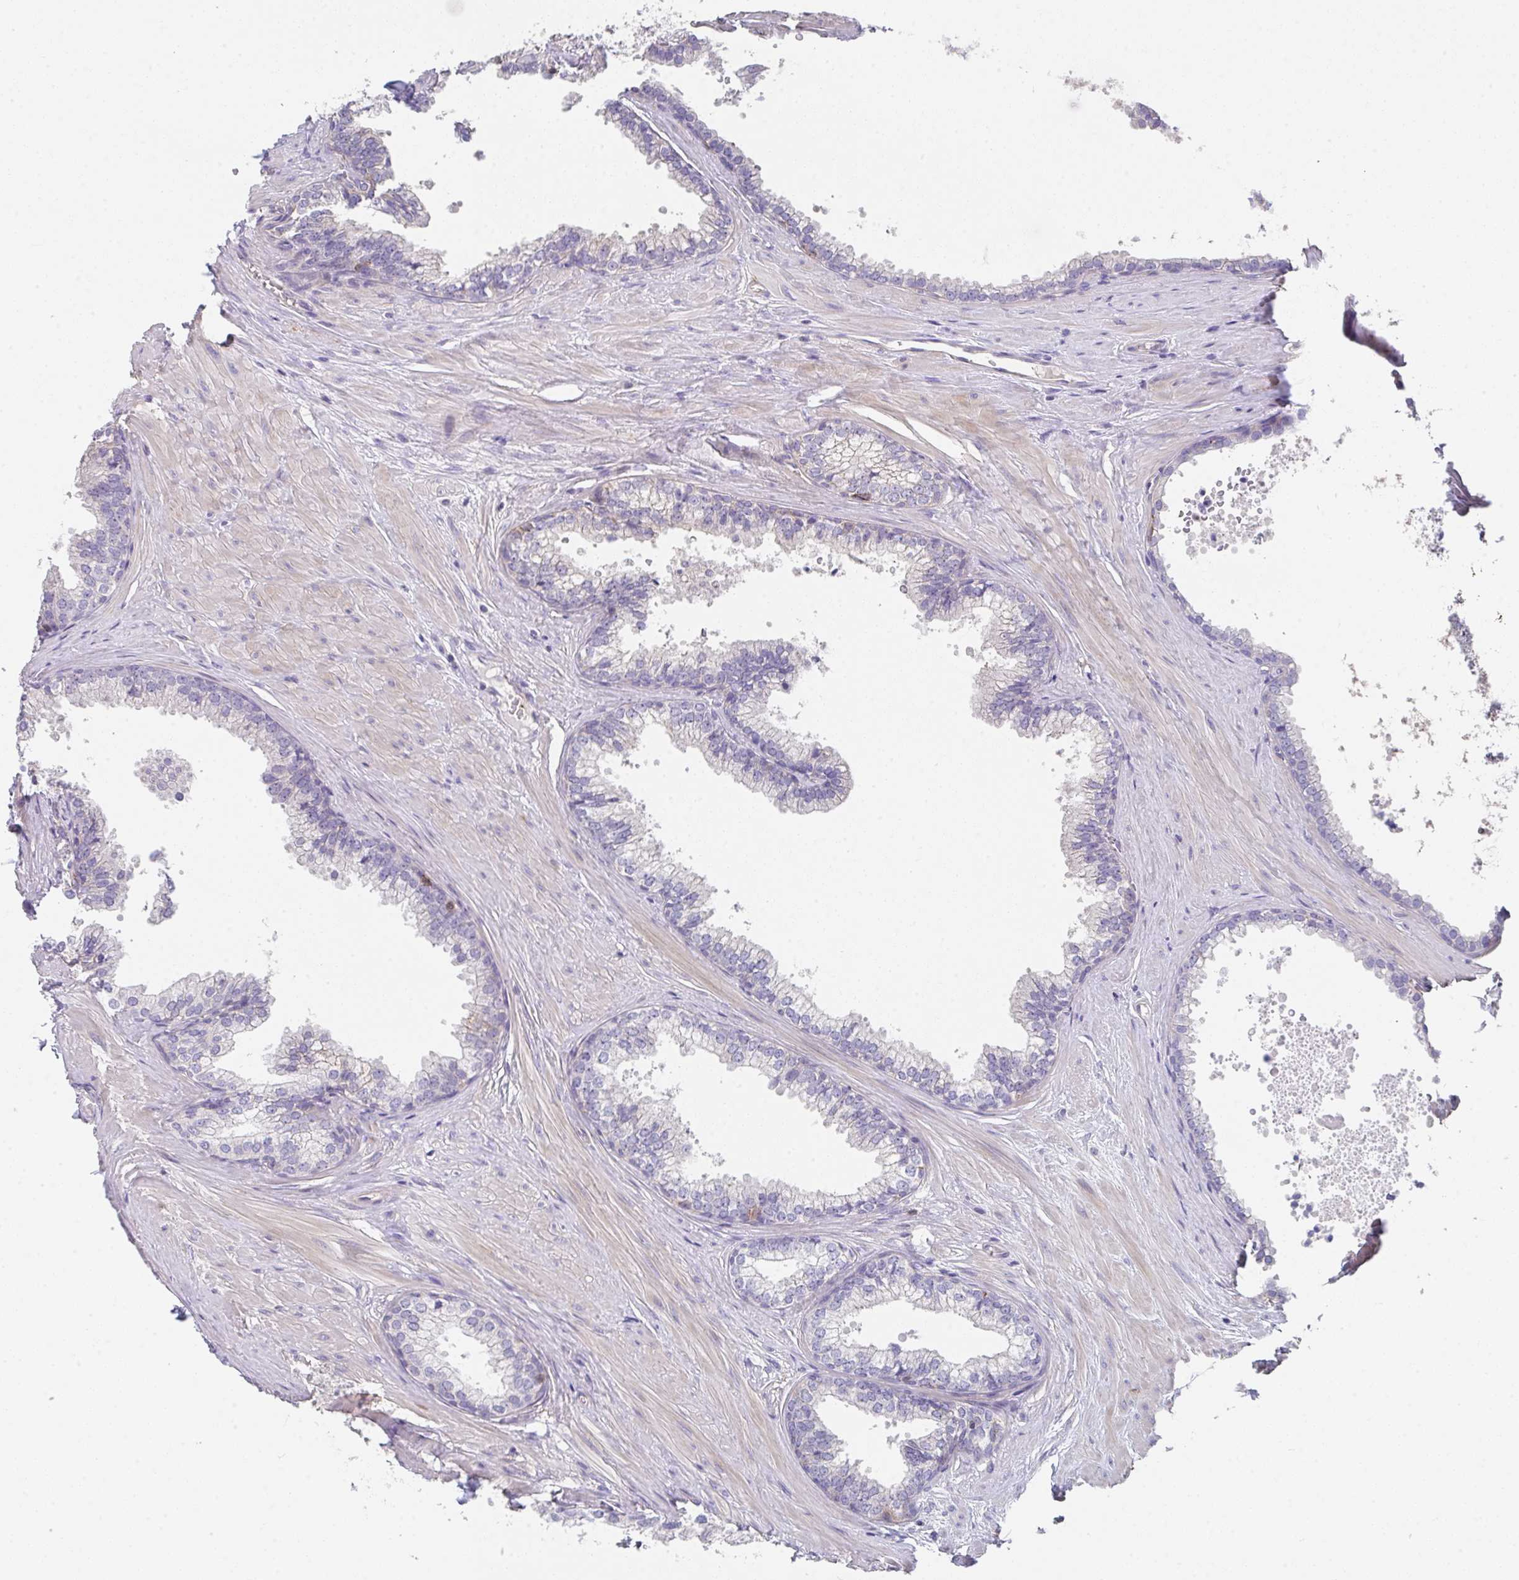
{"staining": {"intensity": "negative", "quantity": "none", "location": "none"}, "tissue": "prostate", "cell_type": "Glandular cells", "image_type": "normal", "snomed": [{"axis": "morphology", "description": "Normal tissue, NOS"}, {"axis": "topography", "description": "Prostate"}, {"axis": "topography", "description": "Peripheral nerve tissue"}], "caption": "Immunohistochemistry (IHC) photomicrograph of benign human prostate stained for a protein (brown), which exhibits no staining in glandular cells.", "gene": "DBN1", "patient": {"sex": "male", "age": 55}}